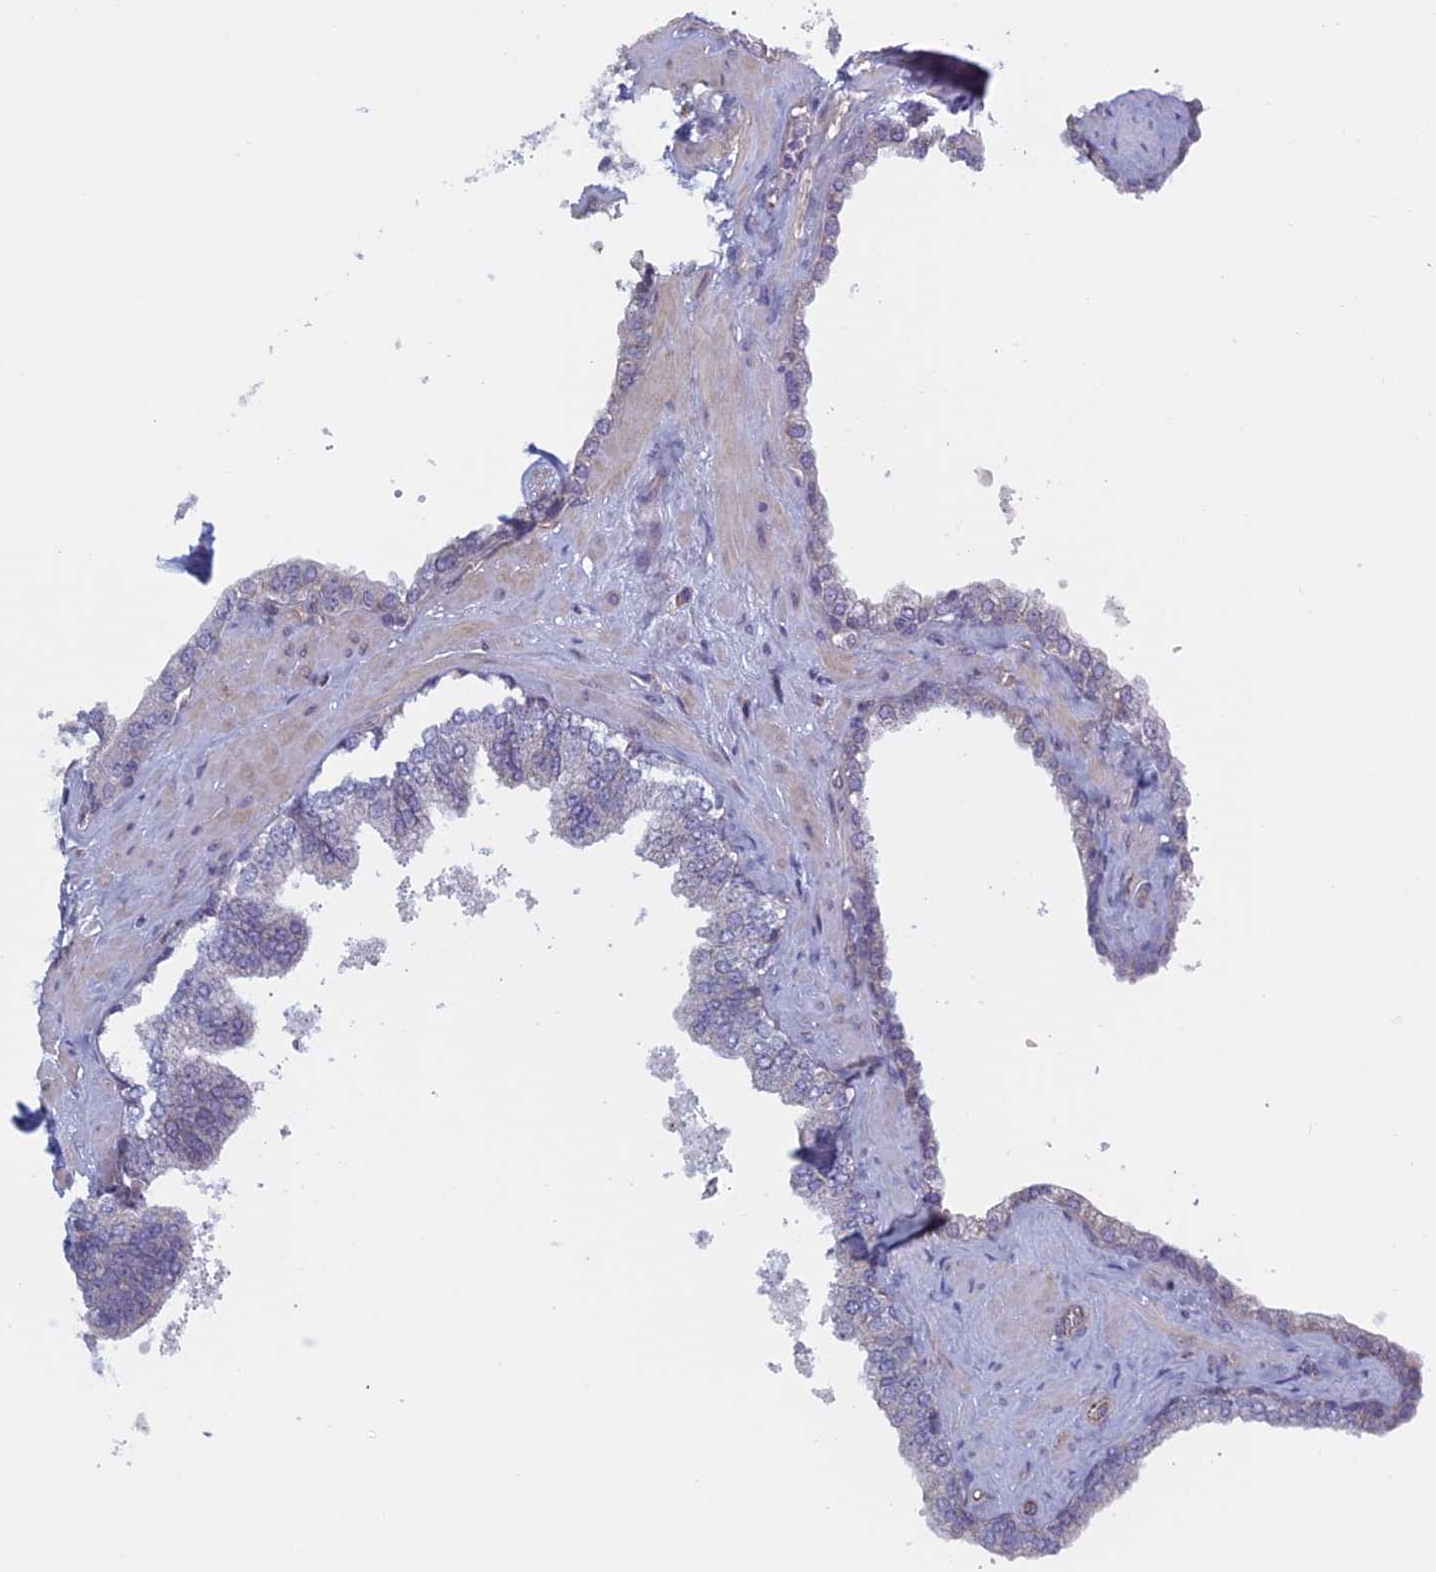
{"staining": {"intensity": "negative", "quantity": "none", "location": "none"}, "tissue": "prostate", "cell_type": "Glandular cells", "image_type": "normal", "snomed": [{"axis": "morphology", "description": "Normal tissue, NOS"}, {"axis": "topography", "description": "Prostate"}], "caption": "DAB (3,3'-diaminobenzidine) immunohistochemical staining of benign prostate reveals no significant positivity in glandular cells.", "gene": "BCL2L10", "patient": {"sex": "male", "age": 60}}